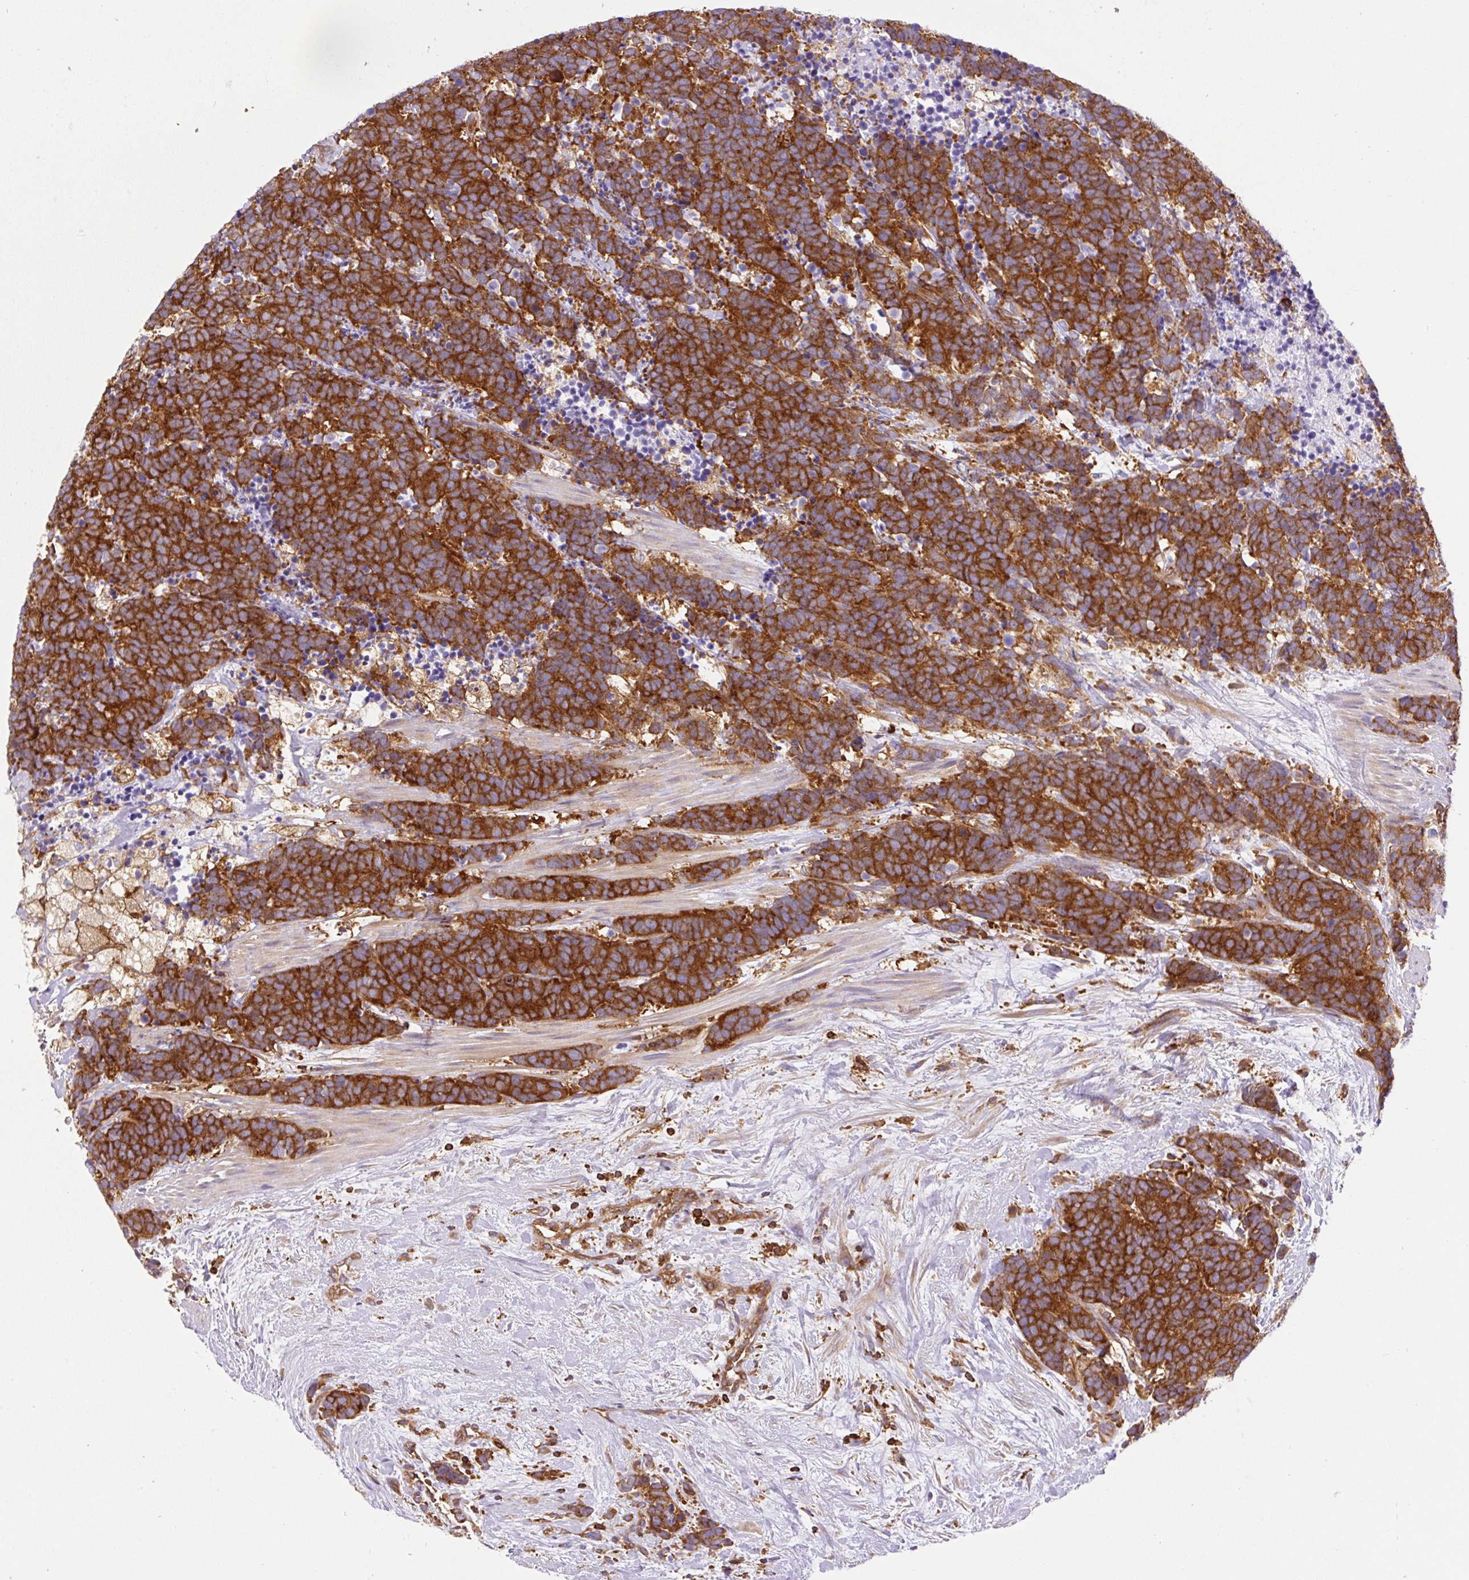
{"staining": {"intensity": "strong", "quantity": ">75%", "location": "cytoplasmic/membranous"}, "tissue": "carcinoid", "cell_type": "Tumor cells", "image_type": "cancer", "snomed": [{"axis": "morphology", "description": "Carcinoma, NOS"}, {"axis": "morphology", "description": "Carcinoid, malignant, NOS"}, {"axis": "topography", "description": "Prostate"}], "caption": "The micrograph shows a brown stain indicating the presence of a protein in the cytoplasmic/membranous of tumor cells in carcinoma.", "gene": "DNM2", "patient": {"sex": "male", "age": 57}}